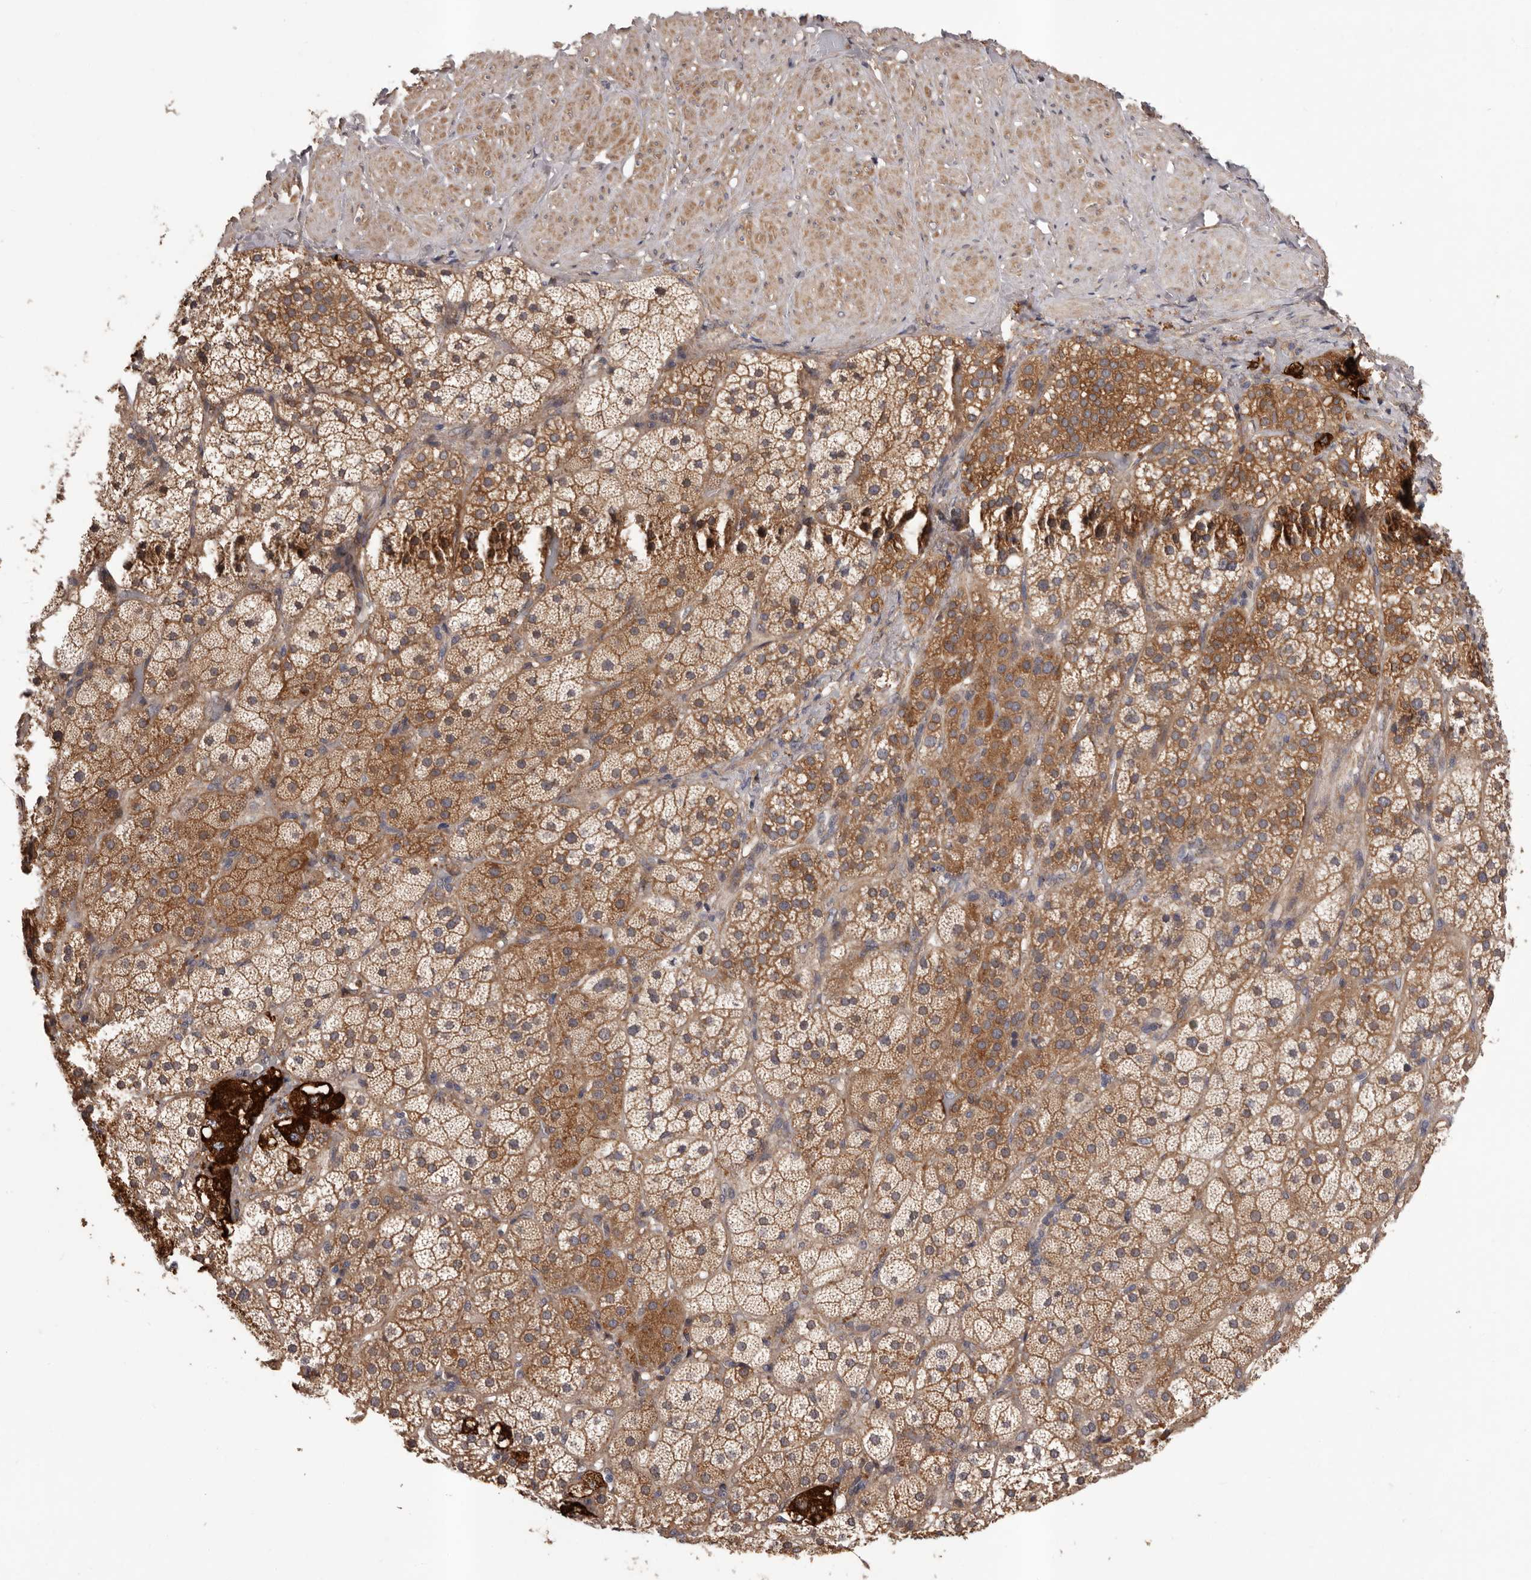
{"staining": {"intensity": "moderate", "quantity": ">75%", "location": "cytoplasmic/membranous"}, "tissue": "adrenal gland", "cell_type": "Glandular cells", "image_type": "normal", "snomed": [{"axis": "morphology", "description": "Normal tissue, NOS"}, {"axis": "topography", "description": "Adrenal gland"}], "caption": "Protein analysis of normal adrenal gland displays moderate cytoplasmic/membranous staining in approximately >75% of glandular cells.", "gene": "PRKD1", "patient": {"sex": "male", "age": 57}}